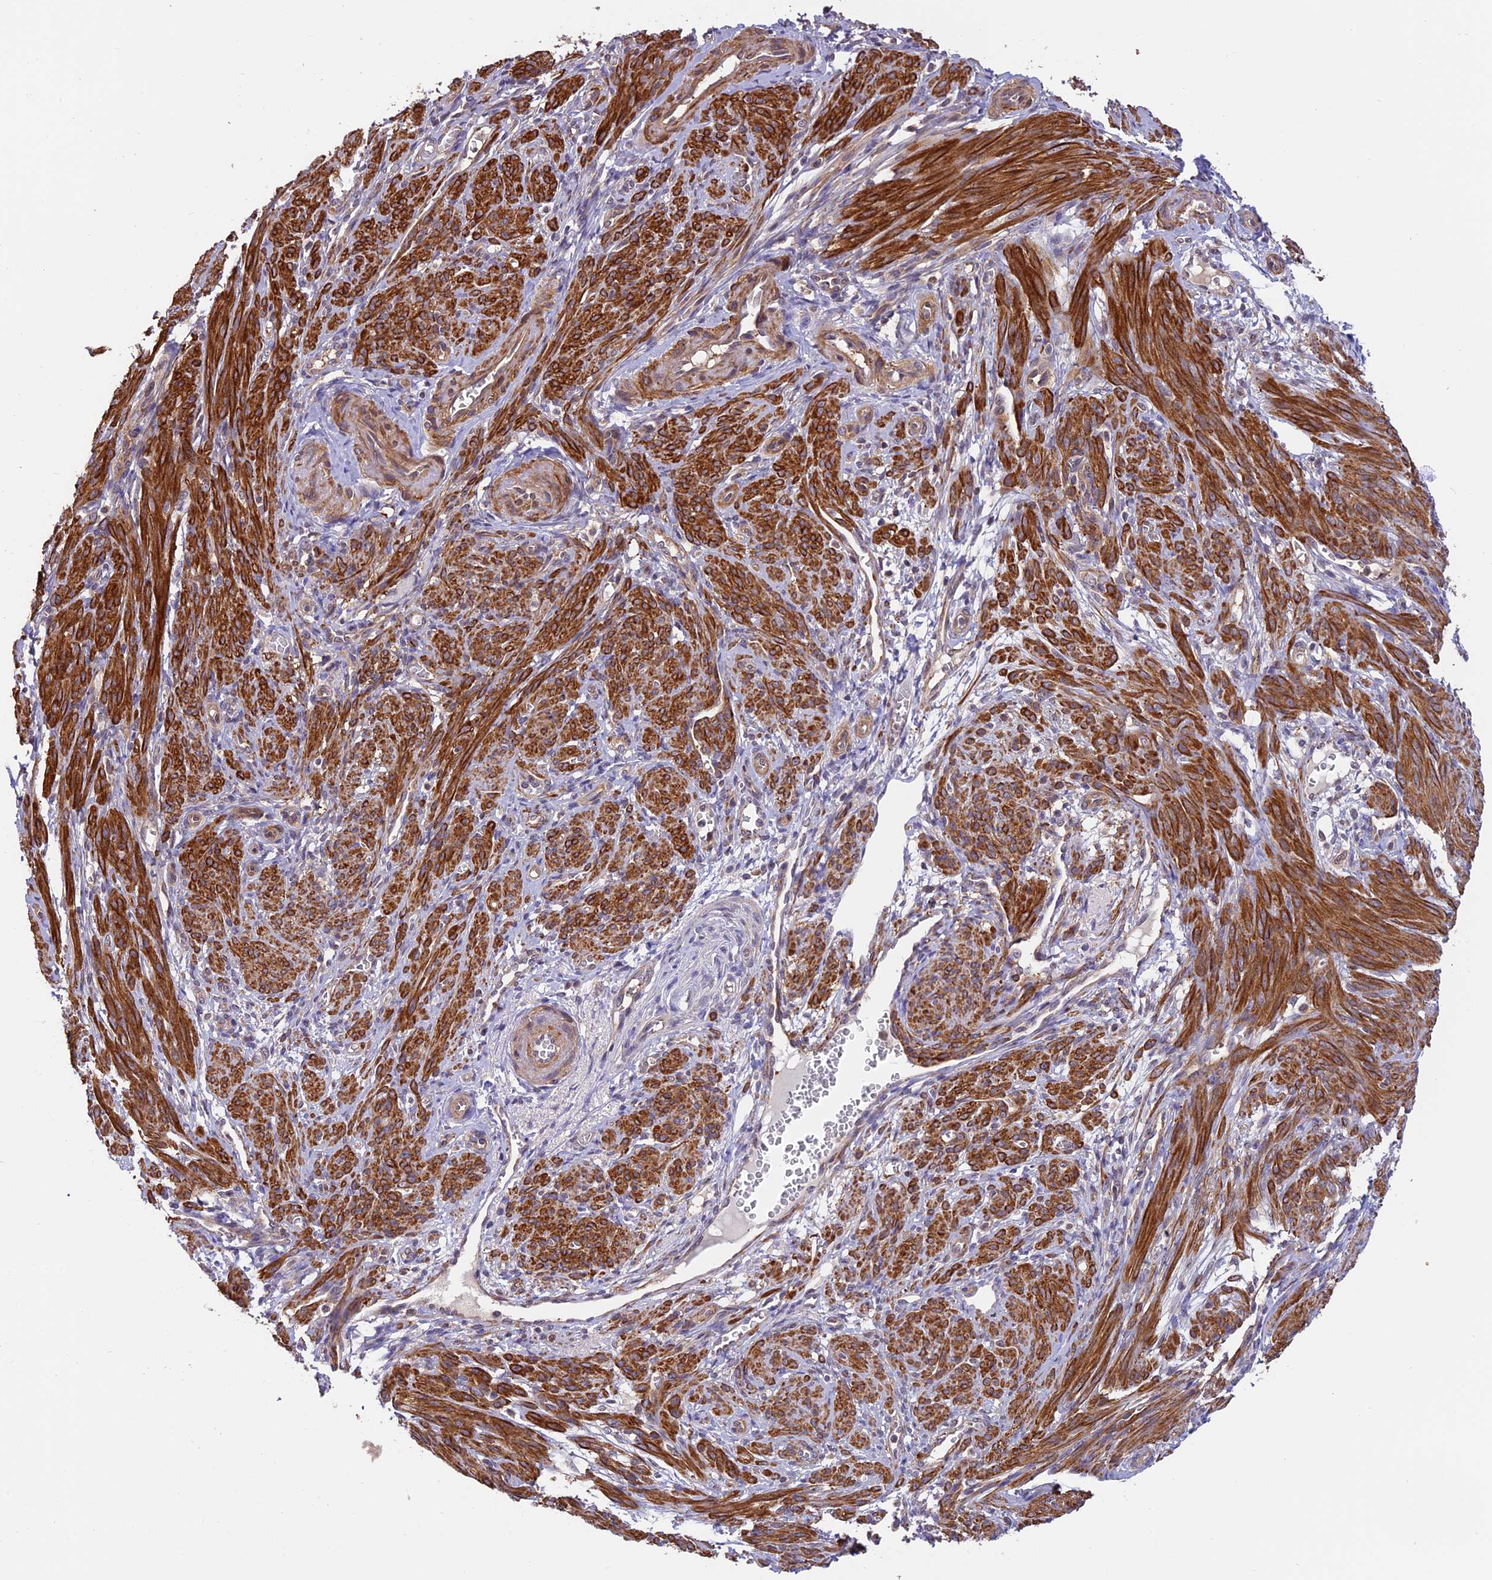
{"staining": {"intensity": "strong", "quantity": "25%-75%", "location": "cytoplasmic/membranous"}, "tissue": "smooth muscle", "cell_type": "Smooth muscle cells", "image_type": "normal", "snomed": [{"axis": "morphology", "description": "Normal tissue, NOS"}, {"axis": "topography", "description": "Smooth muscle"}], "caption": "Normal smooth muscle was stained to show a protein in brown. There is high levels of strong cytoplasmic/membranous staining in about 25%-75% of smooth muscle cells. (DAB IHC with brightfield microscopy, high magnification).", "gene": "PSMB3", "patient": {"sex": "female", "age": 39}}